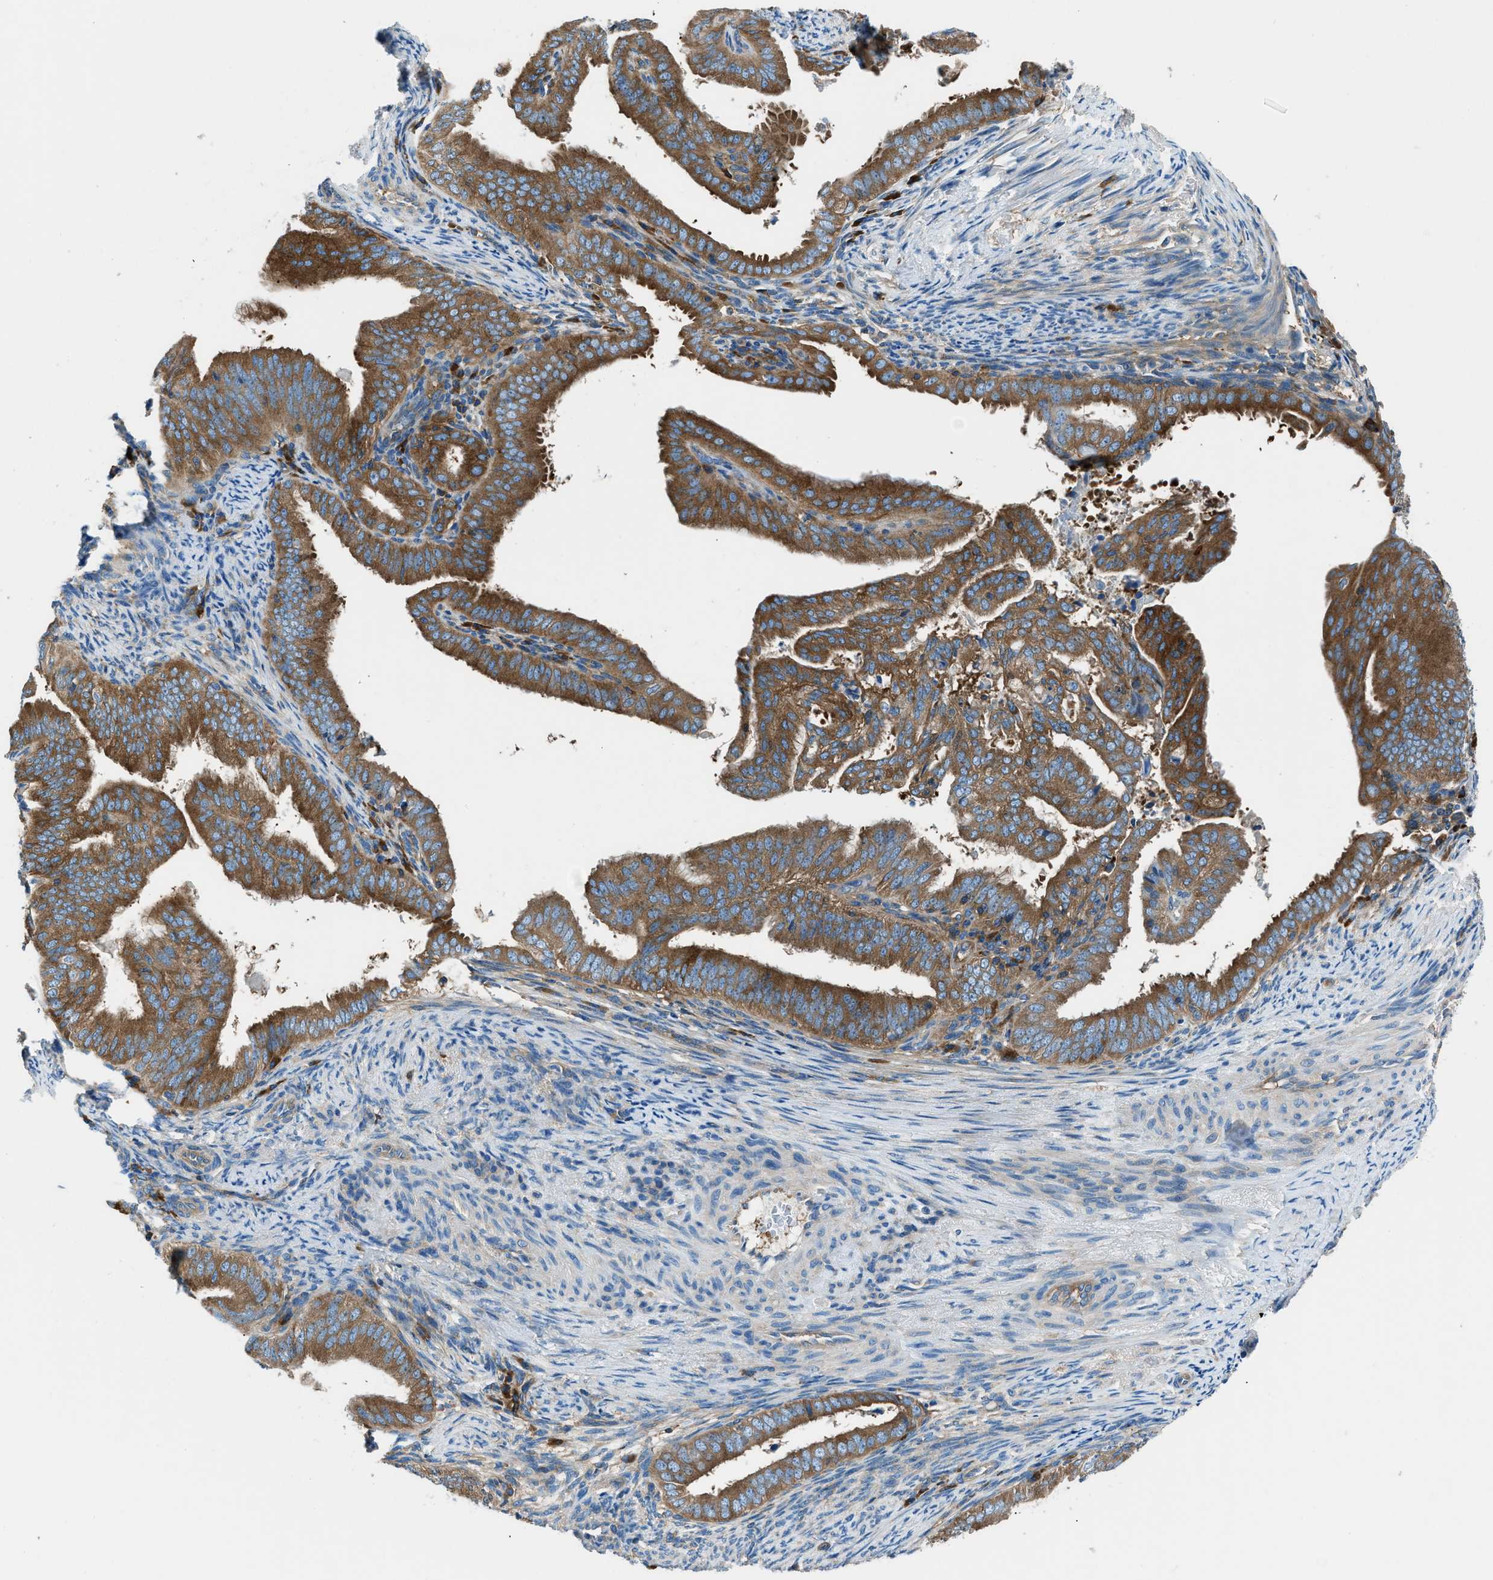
{"staining": {"intensity": "strong", "quantity": ">75%", "location": "cytoplasmic/membranous"}, "tissue": "endometrial cancer", "cell_type": "Tumor cells", "image_type": "cancer", "snomed": [{"axis": "morphology", "description": "Adenocarcinoma, NOS"}, {"axis": "topography", "description": "Endometrium"}], "caption": "Protein staining displays strong cytoplasmic/membranous expression in approximately >75% of tumor cells in endometrial cancer.", "gene": "SARS1", "patient": {"sex": "female", "age": 58}}